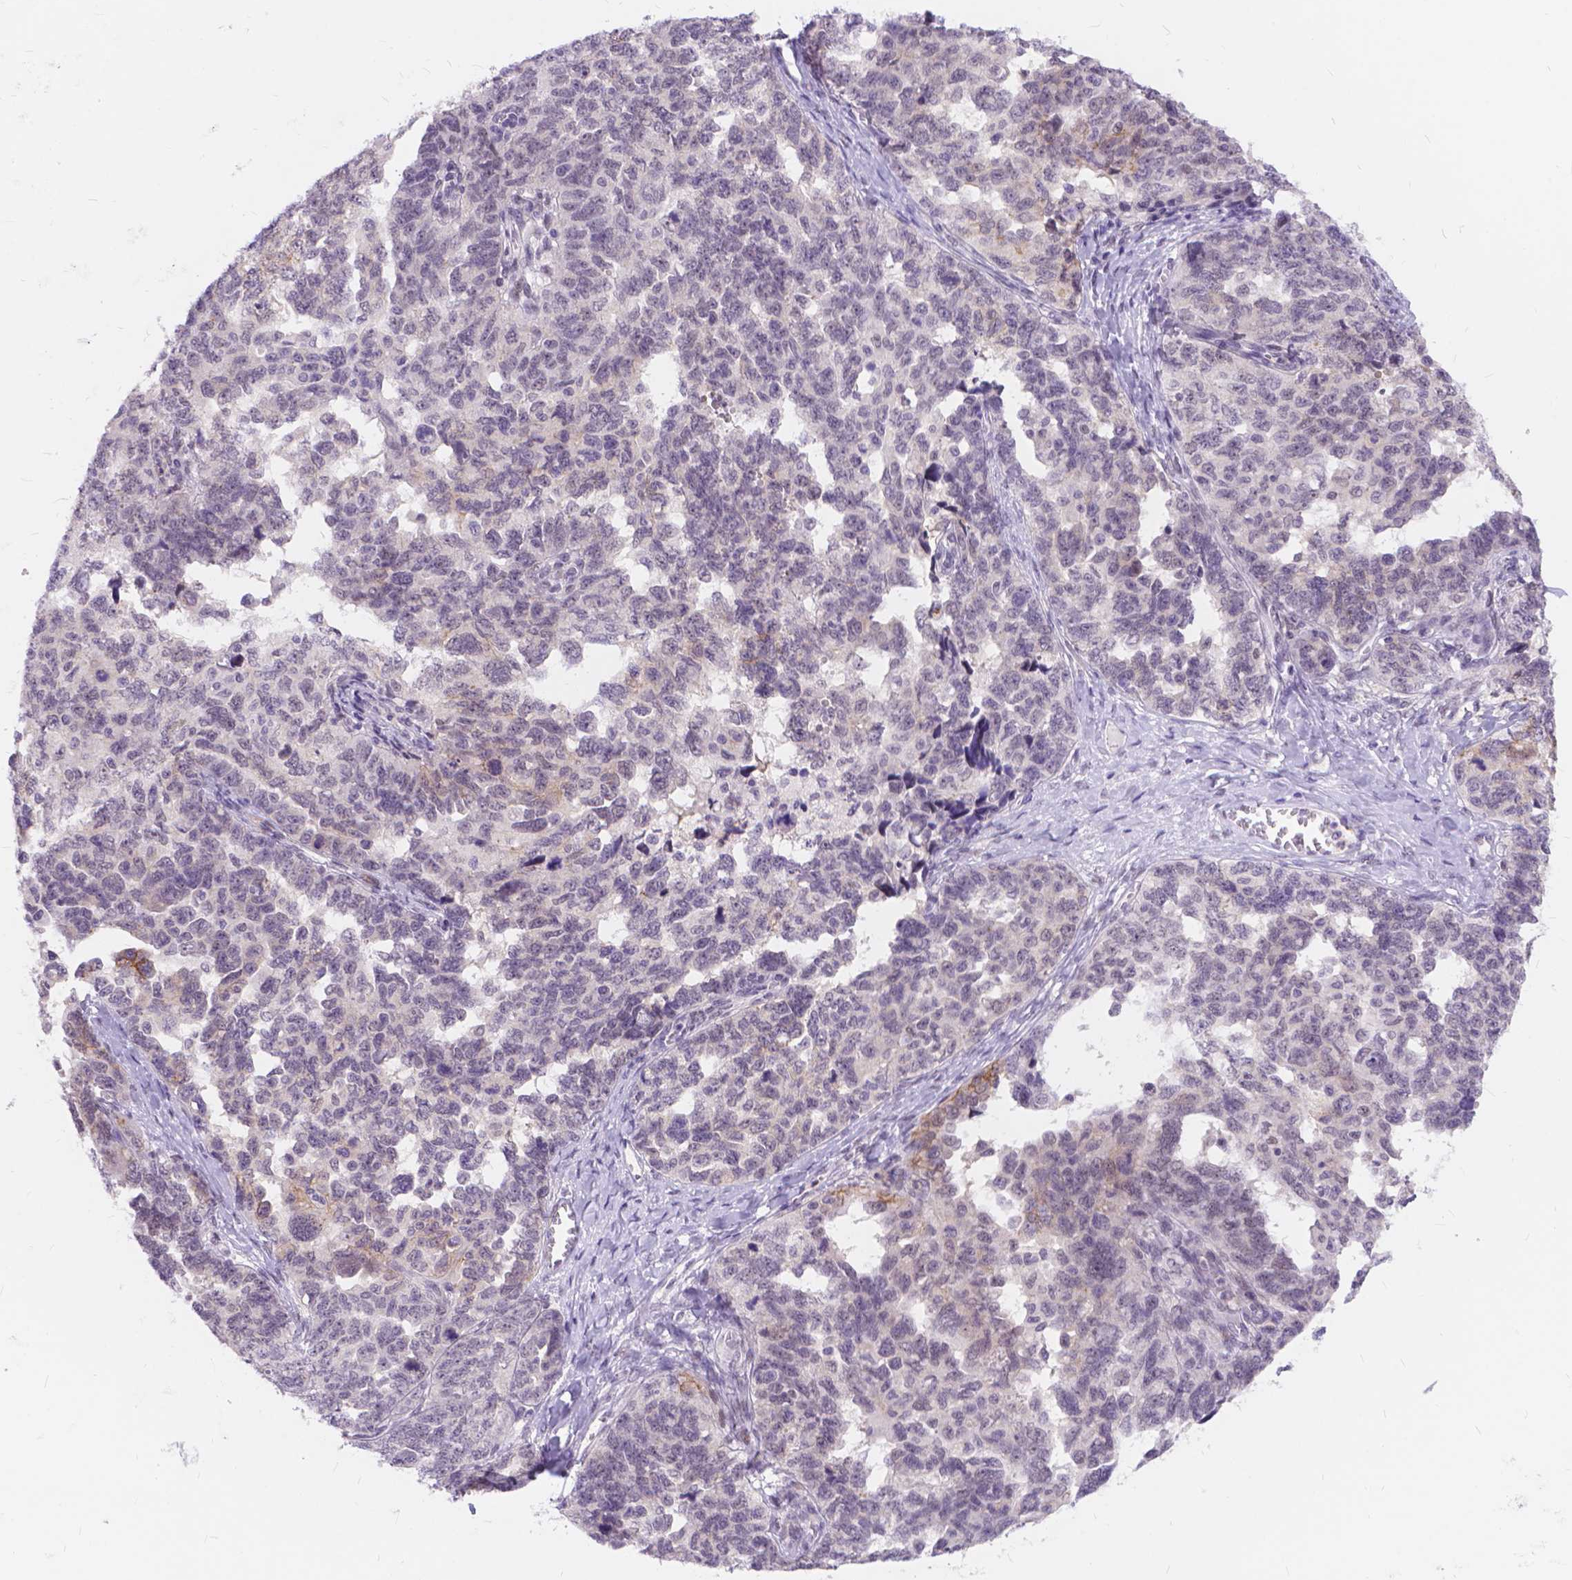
{"staining": {"intensity": "moderate", "quantity": "<25%", "location": "cytoplasmic/membranous"}, "tissue": "ovarian cancer", "cell_type": "Tumor cells", "image_type": "cancer", "snomed": [{"axis": "morphology", "description": "Cystadenocarcinoma, serous, NOS"}, {"axis": "topography", "description": "Ovary"}], "caption": "The immunohistochemical stain labels moderate cytoplasmic/membranous expression in tumor cells of serous cystadenocarcinoma (ovarian) tissue.", "gene": "MAN2C1", "patient": {"sex": "female", "age": 69}}